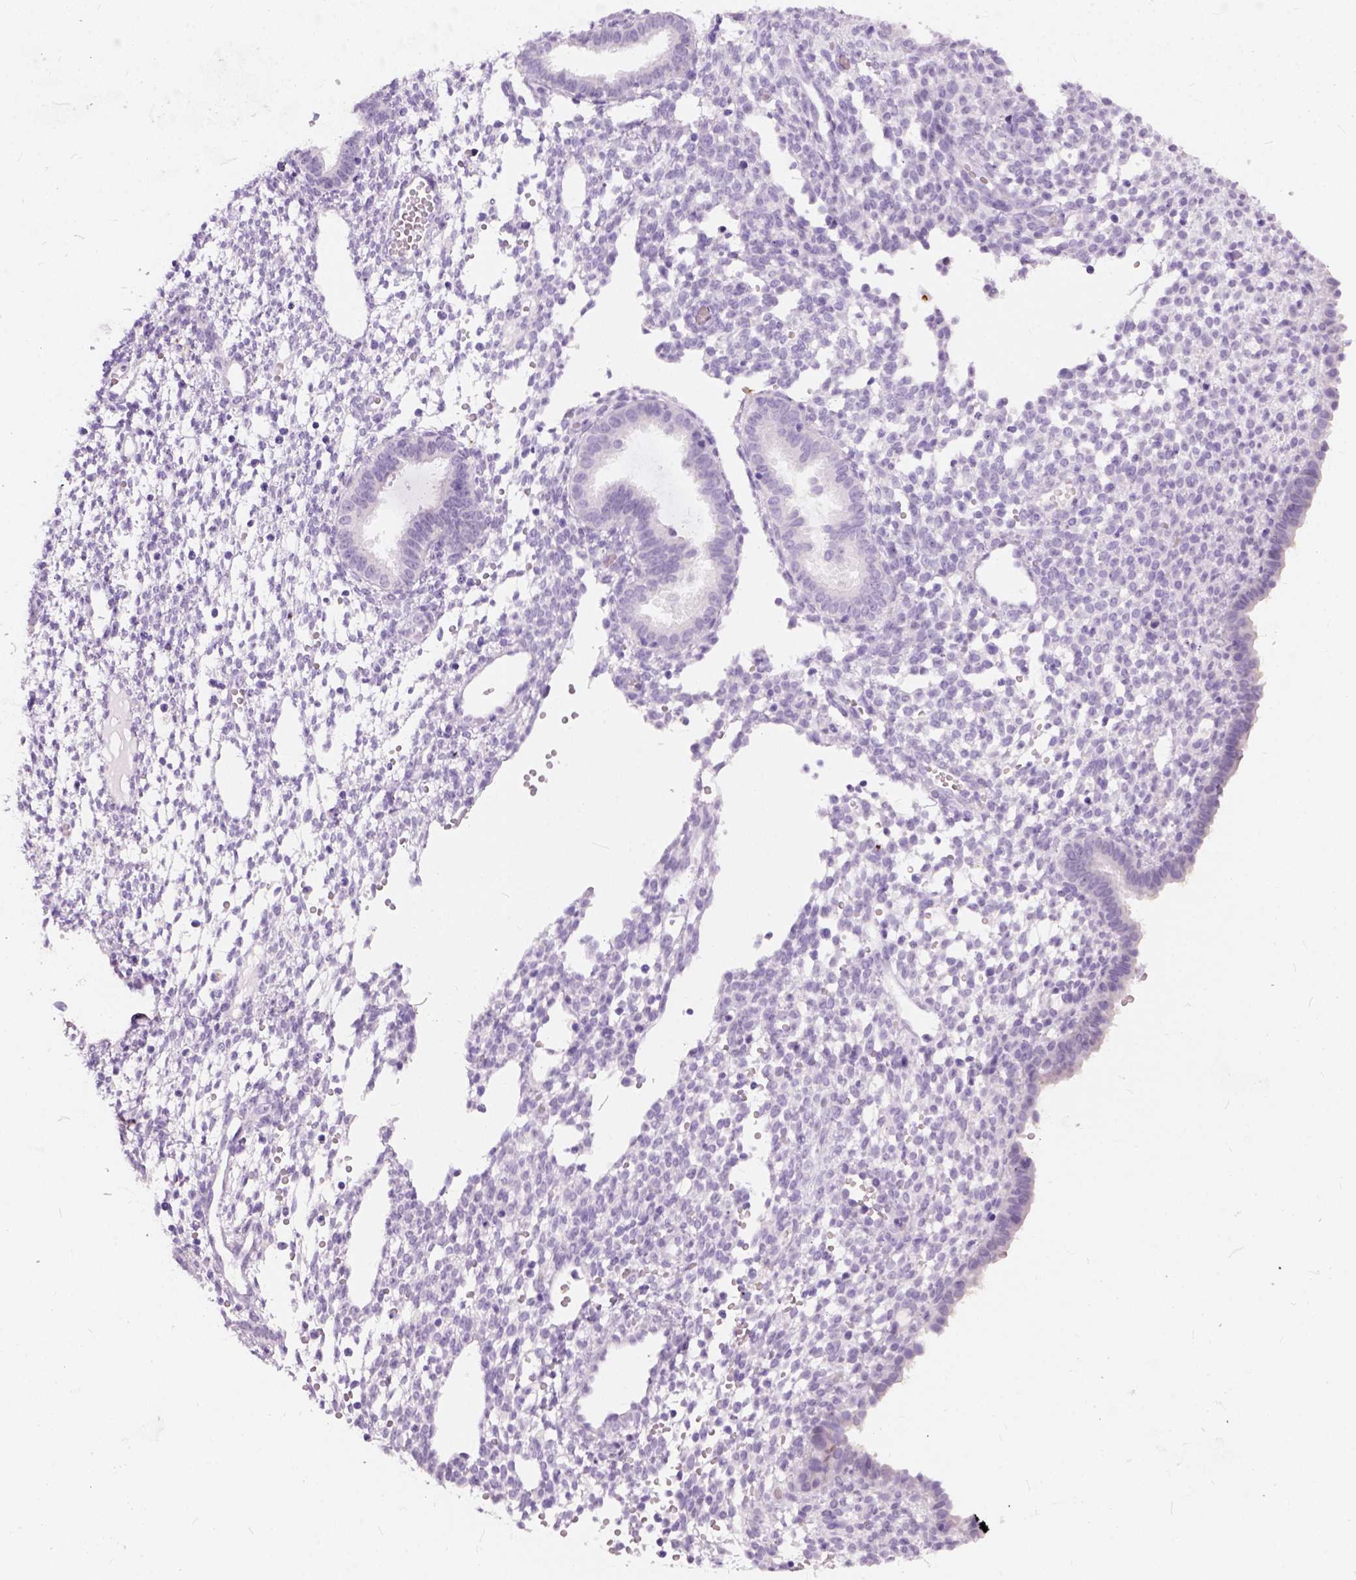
{"staining": {"intensity": "negative", "quantity": "none", "location": "none"}, "tissue": "endometrium", "cell_type": "Cells in endometrial stroma", "image_type": "normal", "snomed": [{"axis": "morphology", "description": "Normal tissue, NOS"}, {"axis": "topography", "description": "Endometrium"}], "caption": "This photomicrograph is of normal endometrium stained with immunohistochemistry (IHC) to label a protein in brown with the nuclei are counter-stained blue. There is no staining in cells in endometrial stroma.", "gene": "AXDND1", "patient": {"sex": "female", "age": 36}}